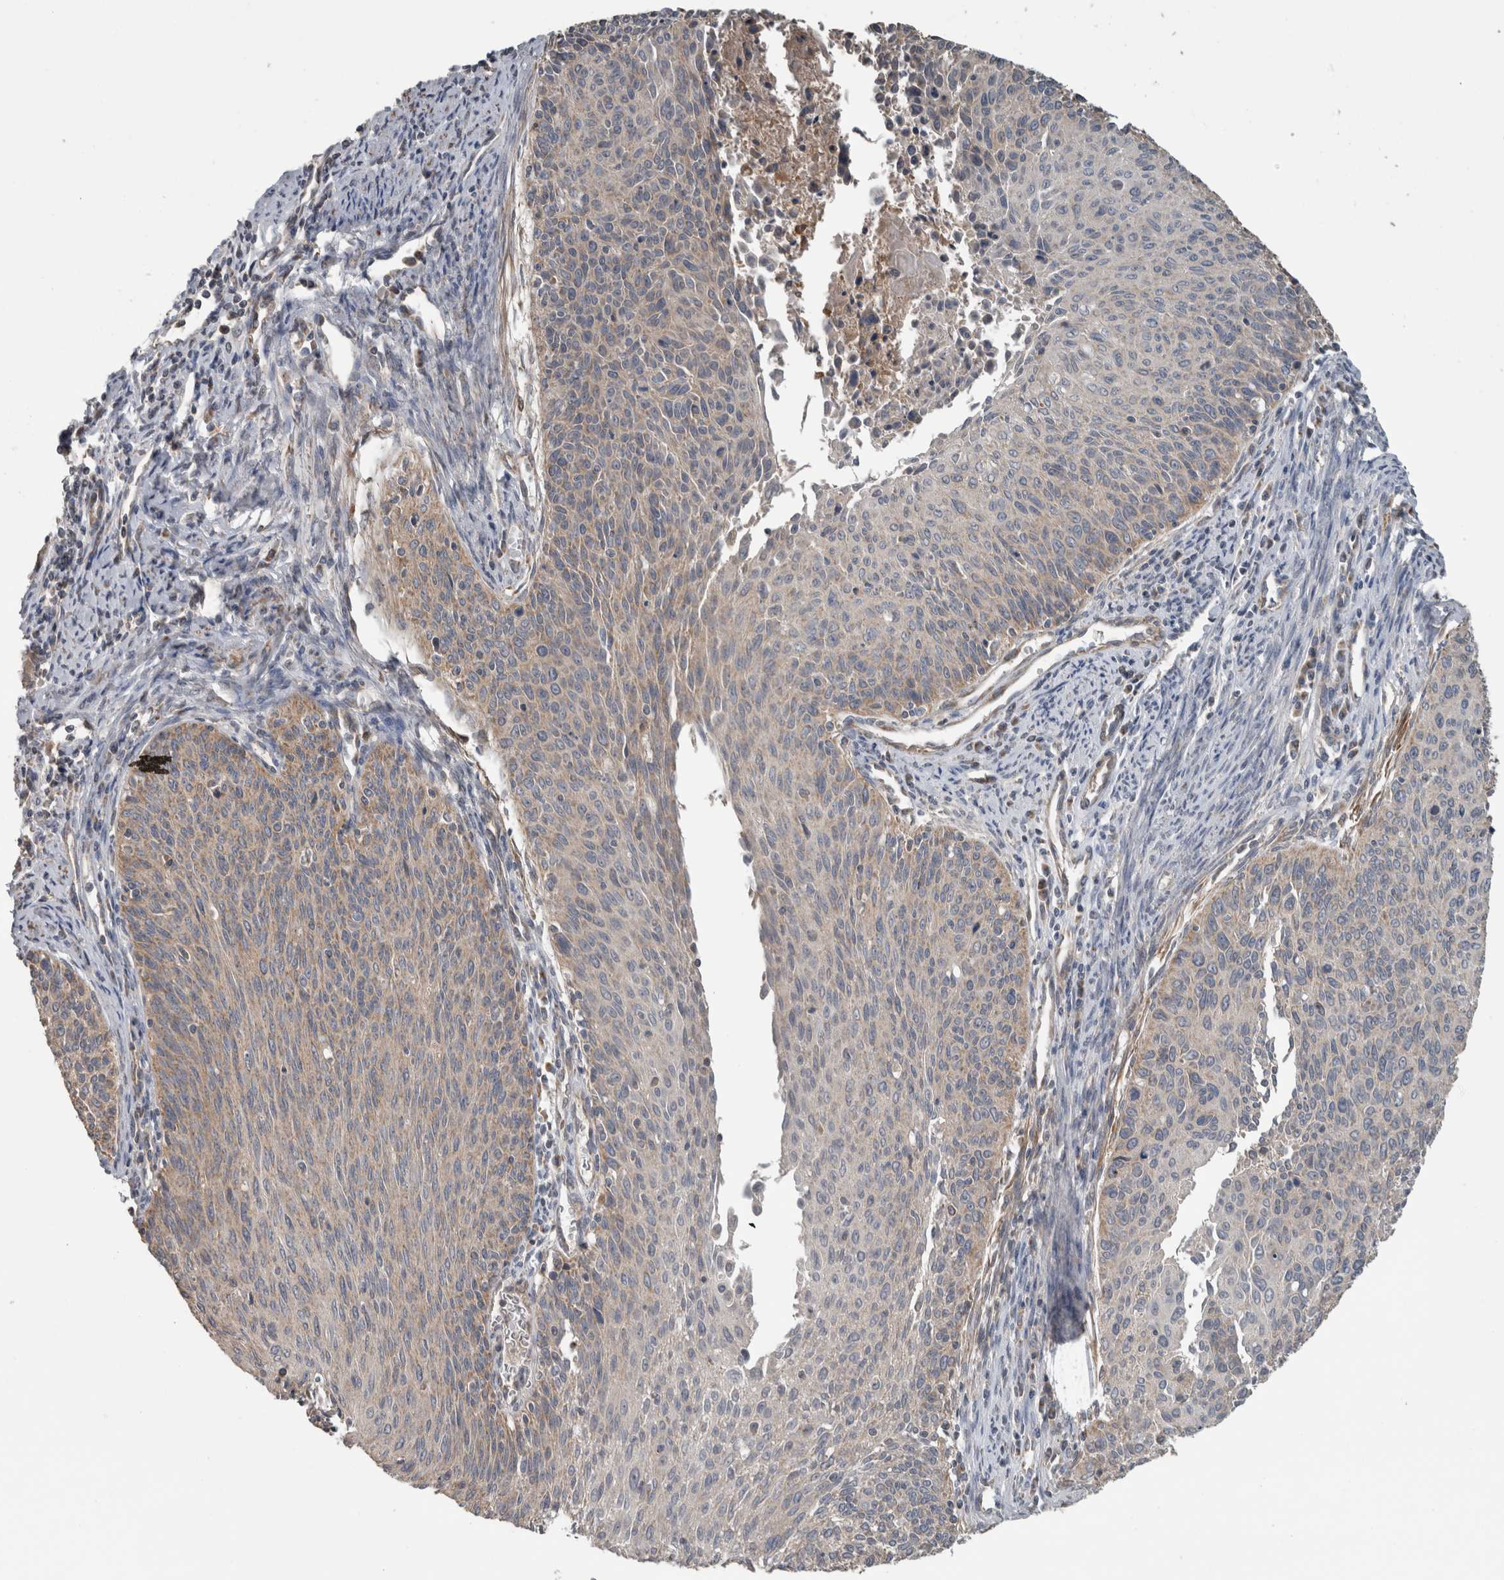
{"staining": {"intensity": "weak", "quantity": "25%-75%", "location": "cytoplasmic/membranous"}, "tissue": "cervical cancer", "cell_type": "Tumor cells", "image_type": "cancer", "snomed": [{"axis": "morphology", "description": "Squamous cell carcinoma, NOS"}, {"axis": "topography", "description": "Cervix"}], "caption": "The image exhibits immunohistochemical staining of cervical cancer. There is weak cytoplasmic/membranous staining is identified in about 25%-75% of tumor cells.", "gene": "ARMC1", "patient": {"sex": "female", "age": 55}}